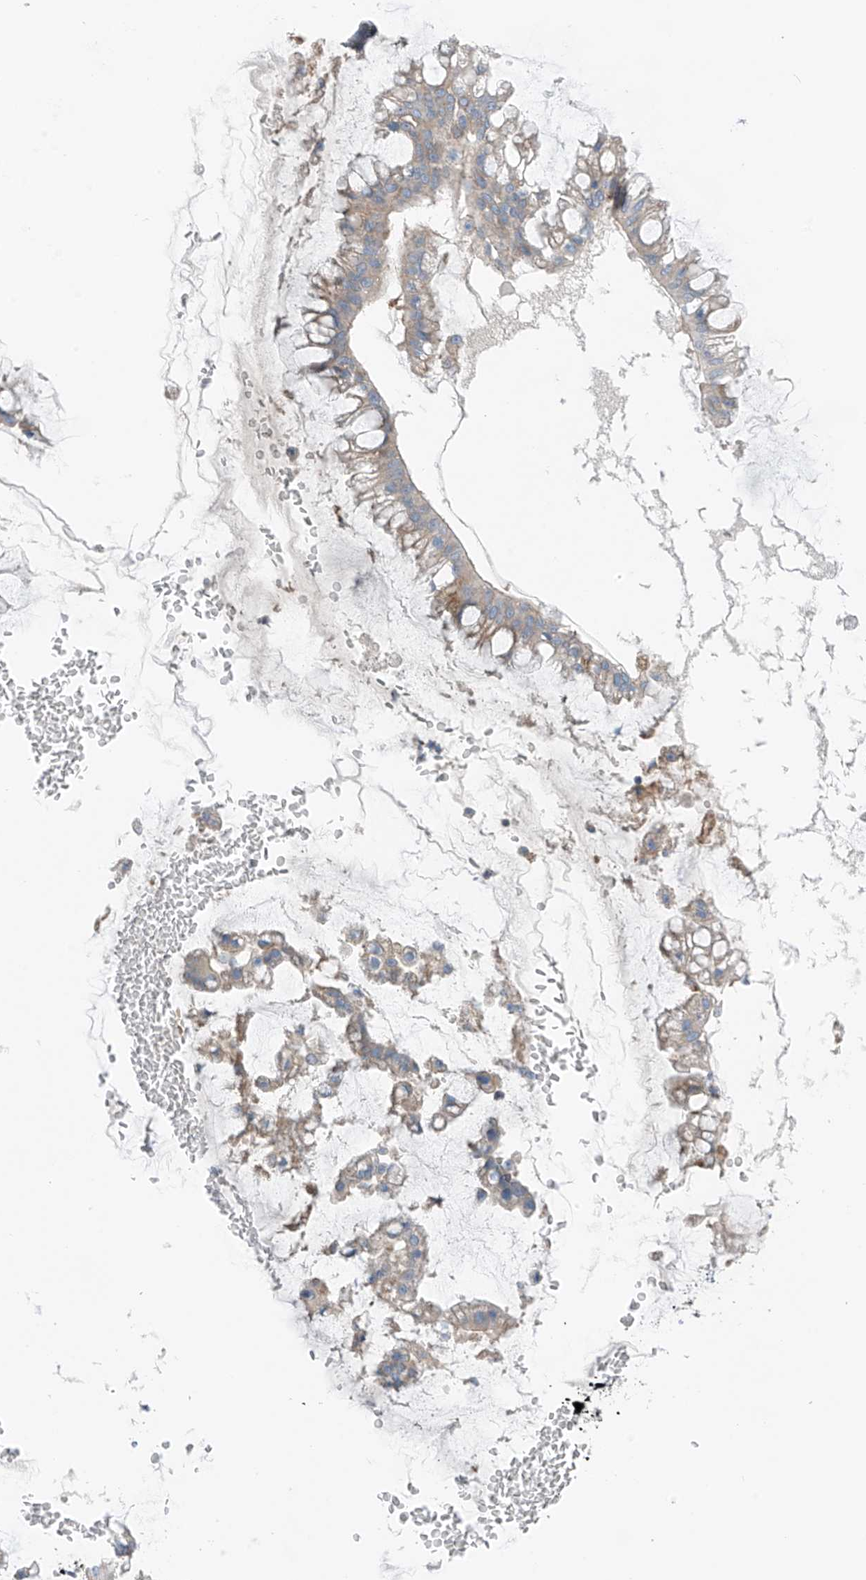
{"staining": {"intensity": "negative", "quantity": "none", "location": "none"}, "tissue": "ovarian cancer", "cell_type": "Tumor cells", "image_type": "cancer", "snomed": [{"axis": "morphology", "description": "Cystadenocarcinoma, mucinous, NOS"}, {"axis": "topography", "description": "Ovary"}], "caption": "A high-resolution image shows immunohistochemistry (IHC) staining of ovarian mucinous cystadenocarcinoma, which displays no significant positivity in tumor cells. The staining was performed using DAB (3,3'-diaminobenzidine) to visualize the protein expression in brown, while the nuclei were stained in blue with hematoxylin (Magnification: 20x).", "gene": "NALCN", "patient": {"sex": "female", "age": 73}}